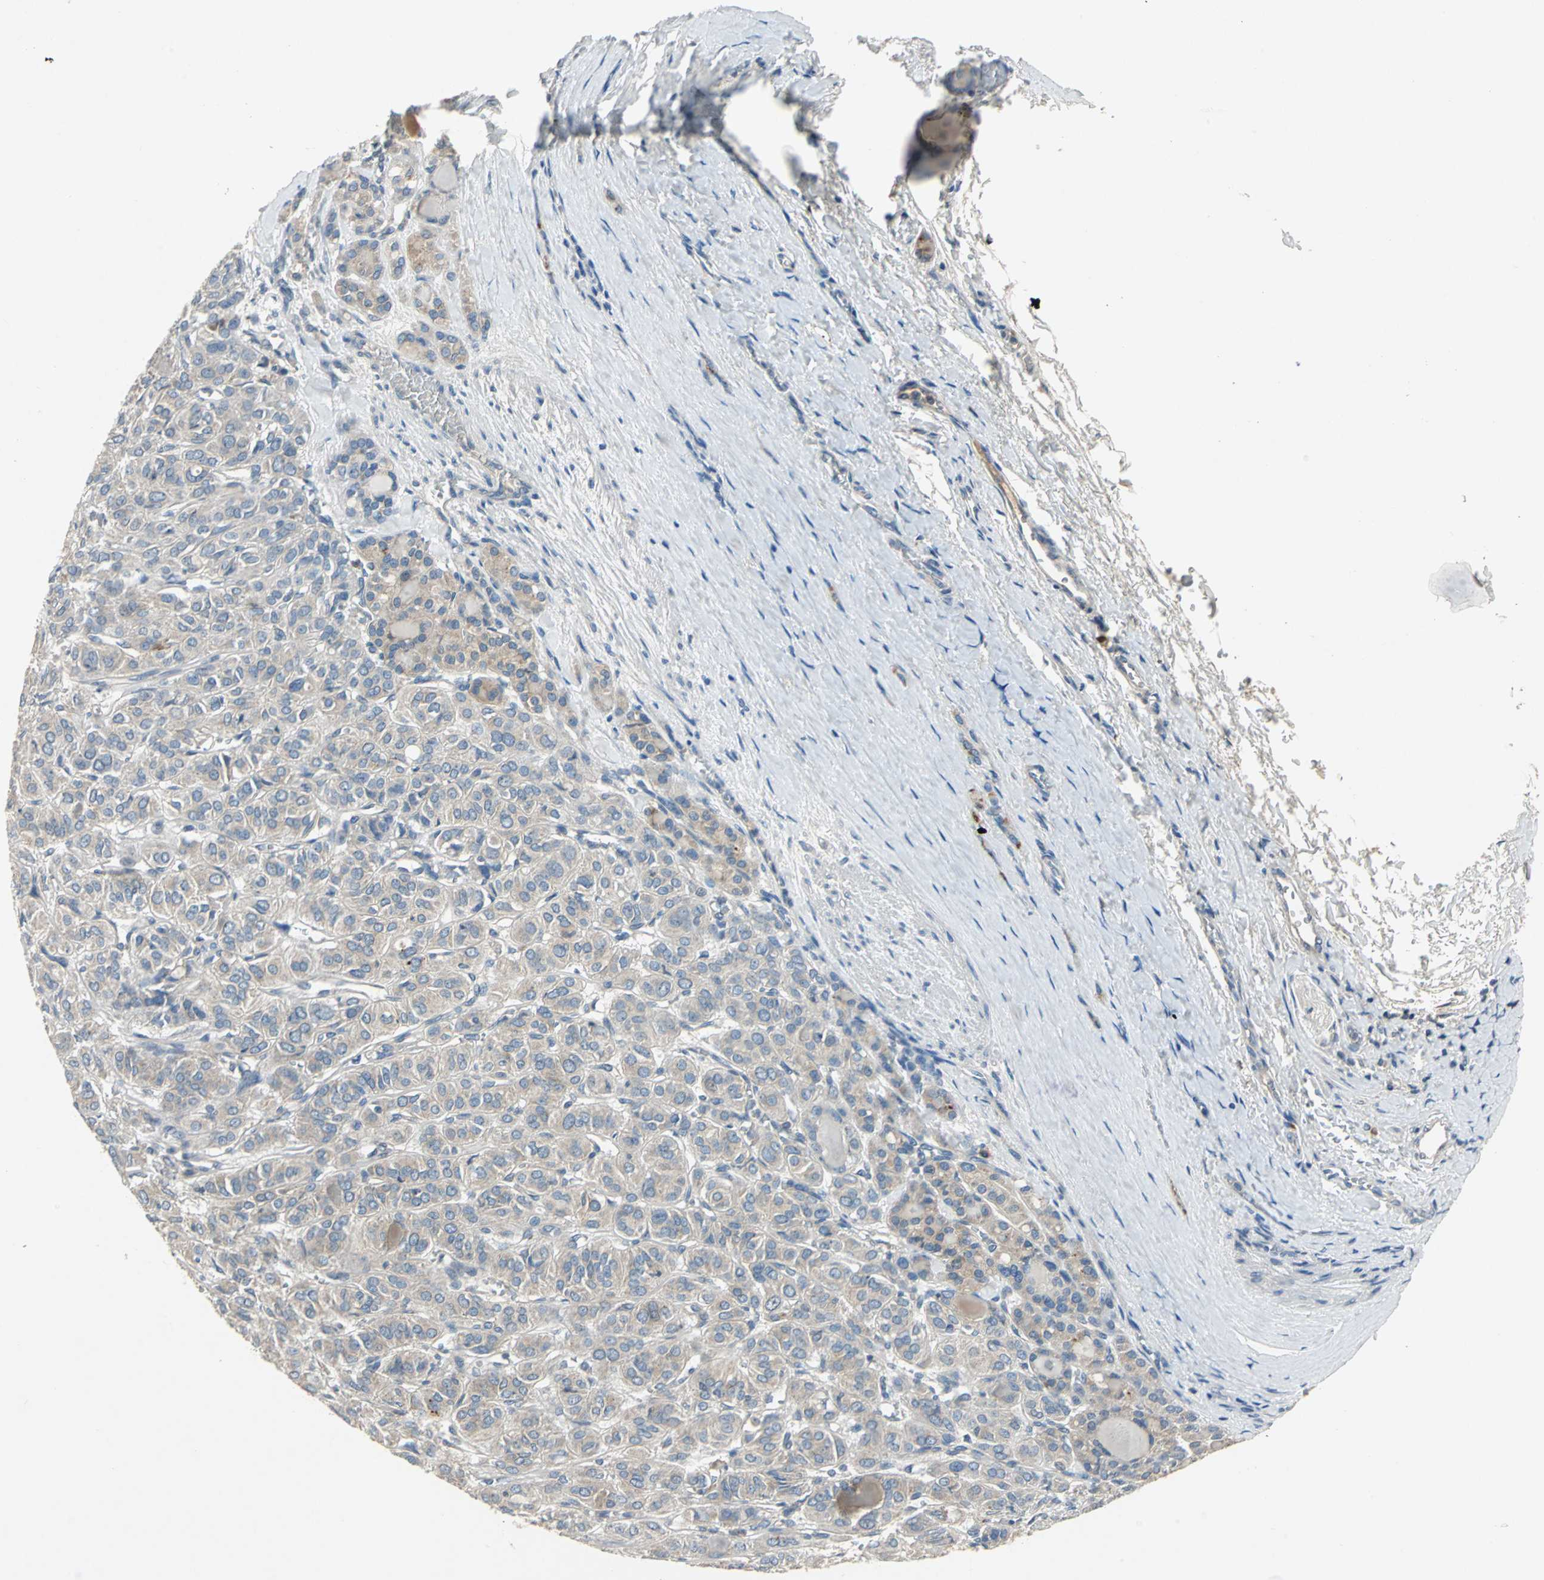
{"staining": {"intensity": "weak", "quantity": ">75%", "location": "cytoplasmic/membranous"}, "tissue": "thyroid cancer", "cell_type": "Tumor cells", "image_type": "cancer", "snomed": [{"axis": "morphology", "description": "Follicular adenoma carcinoma, NOS"}, {"axis": "topography", "description": "Thyroid gland"}], "caption": "The histopathology image reveals immunohistochemical staining of thyroid follicular adenoma carcinoma. There is weak cytoplasmic/membranous expression is present in approximately >75% of tumor cells.", "gene": "SLC2A13", "patient": {"sex": "female", "age": 71}}